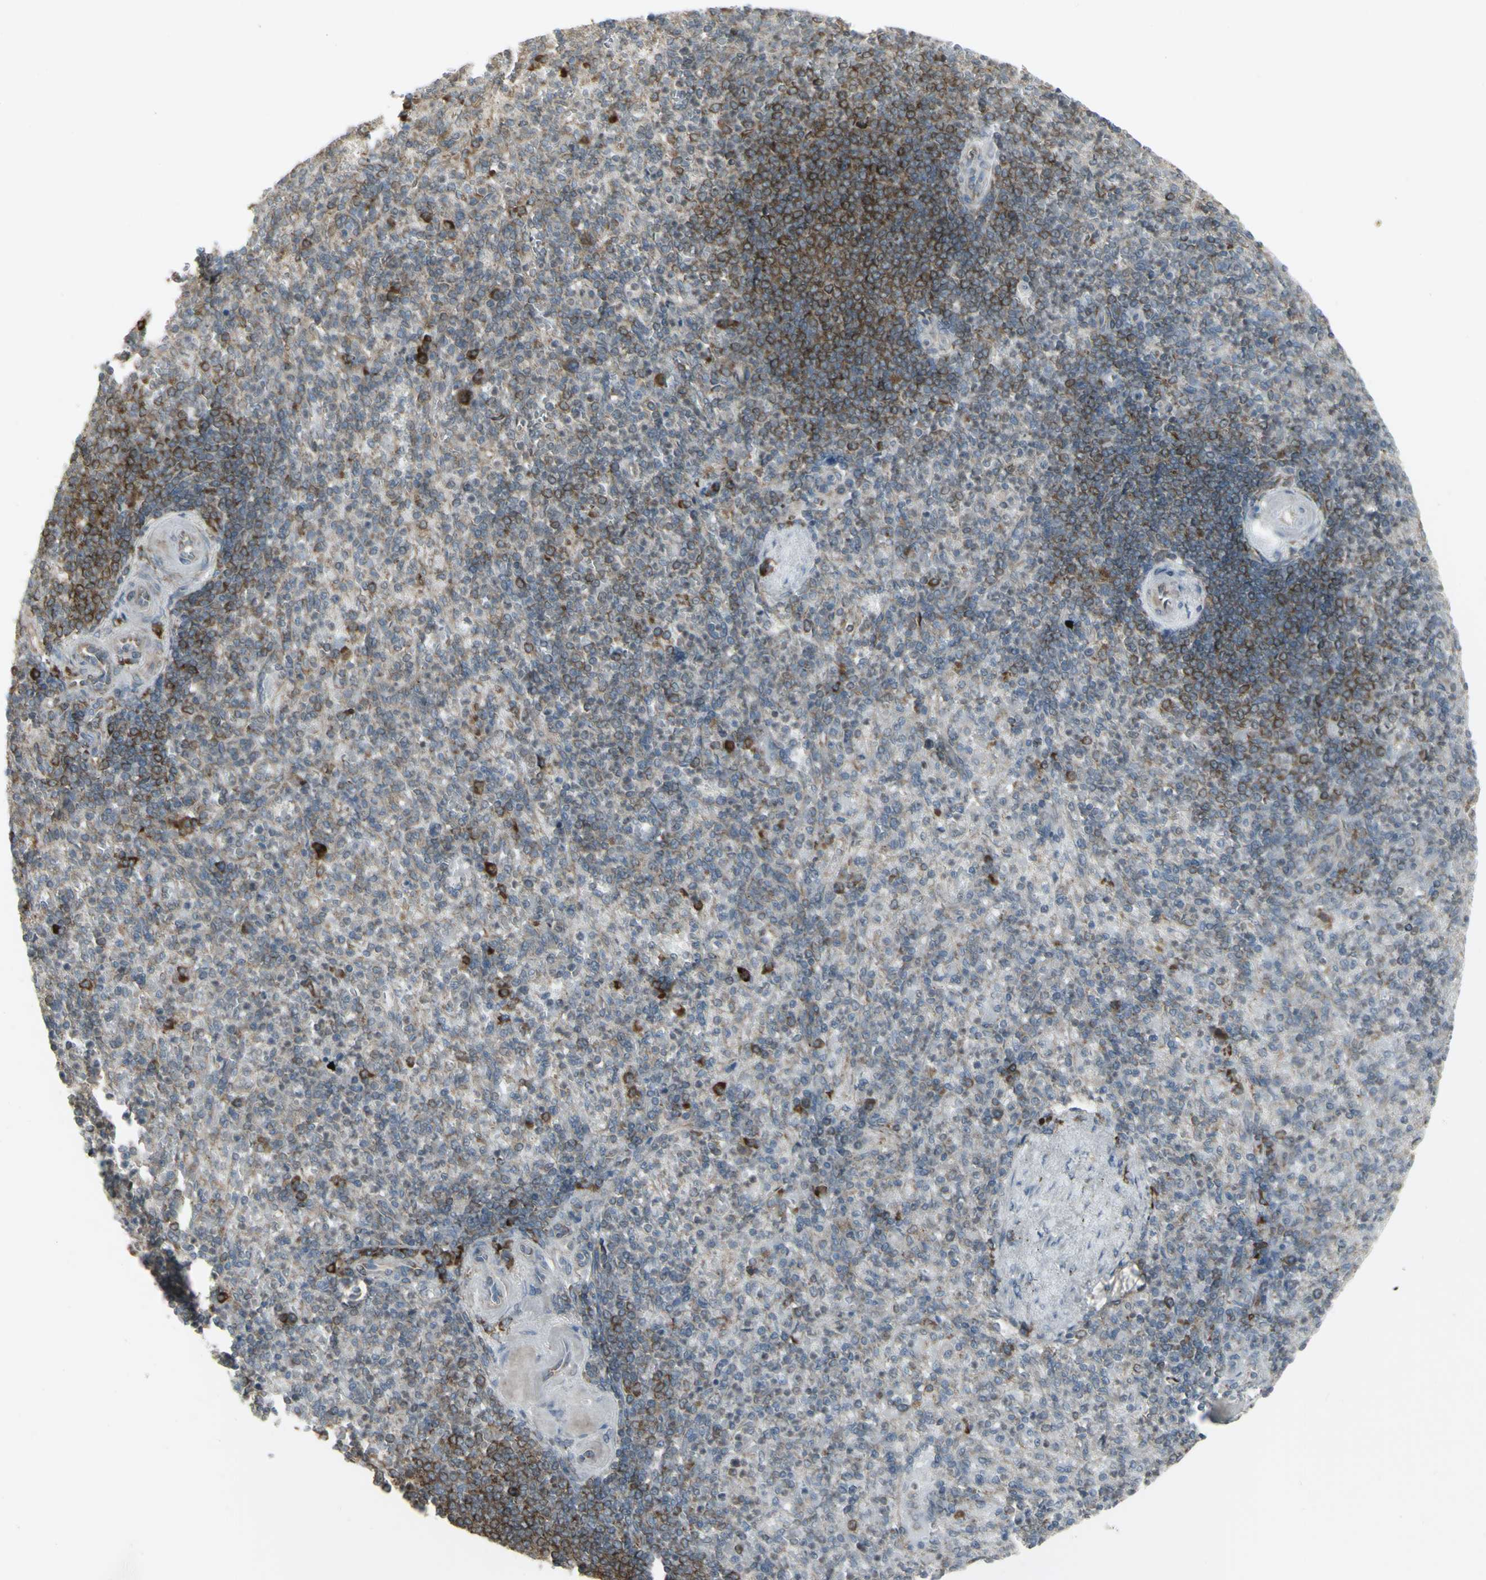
{"staining": {"intensity": "strong", "quantity": "<25%", "location": "cytoplasmic/membranous"}, "tissue": "spleen", "cell_type": "Cells in red pulp", "image_type": "normal", "snomed": [{"axis": "morphology", "description": "Normal tissue, NOS"}, {"axis": "topography", "description": "Spleen"}], "caption": "Protein staining shows strong cytoplasmic/membranous staining in approximately <25% of cells in red pulp in normal spleen.", "gene": "FKBP3", "patient": {"sex": "female", "age": 74}}